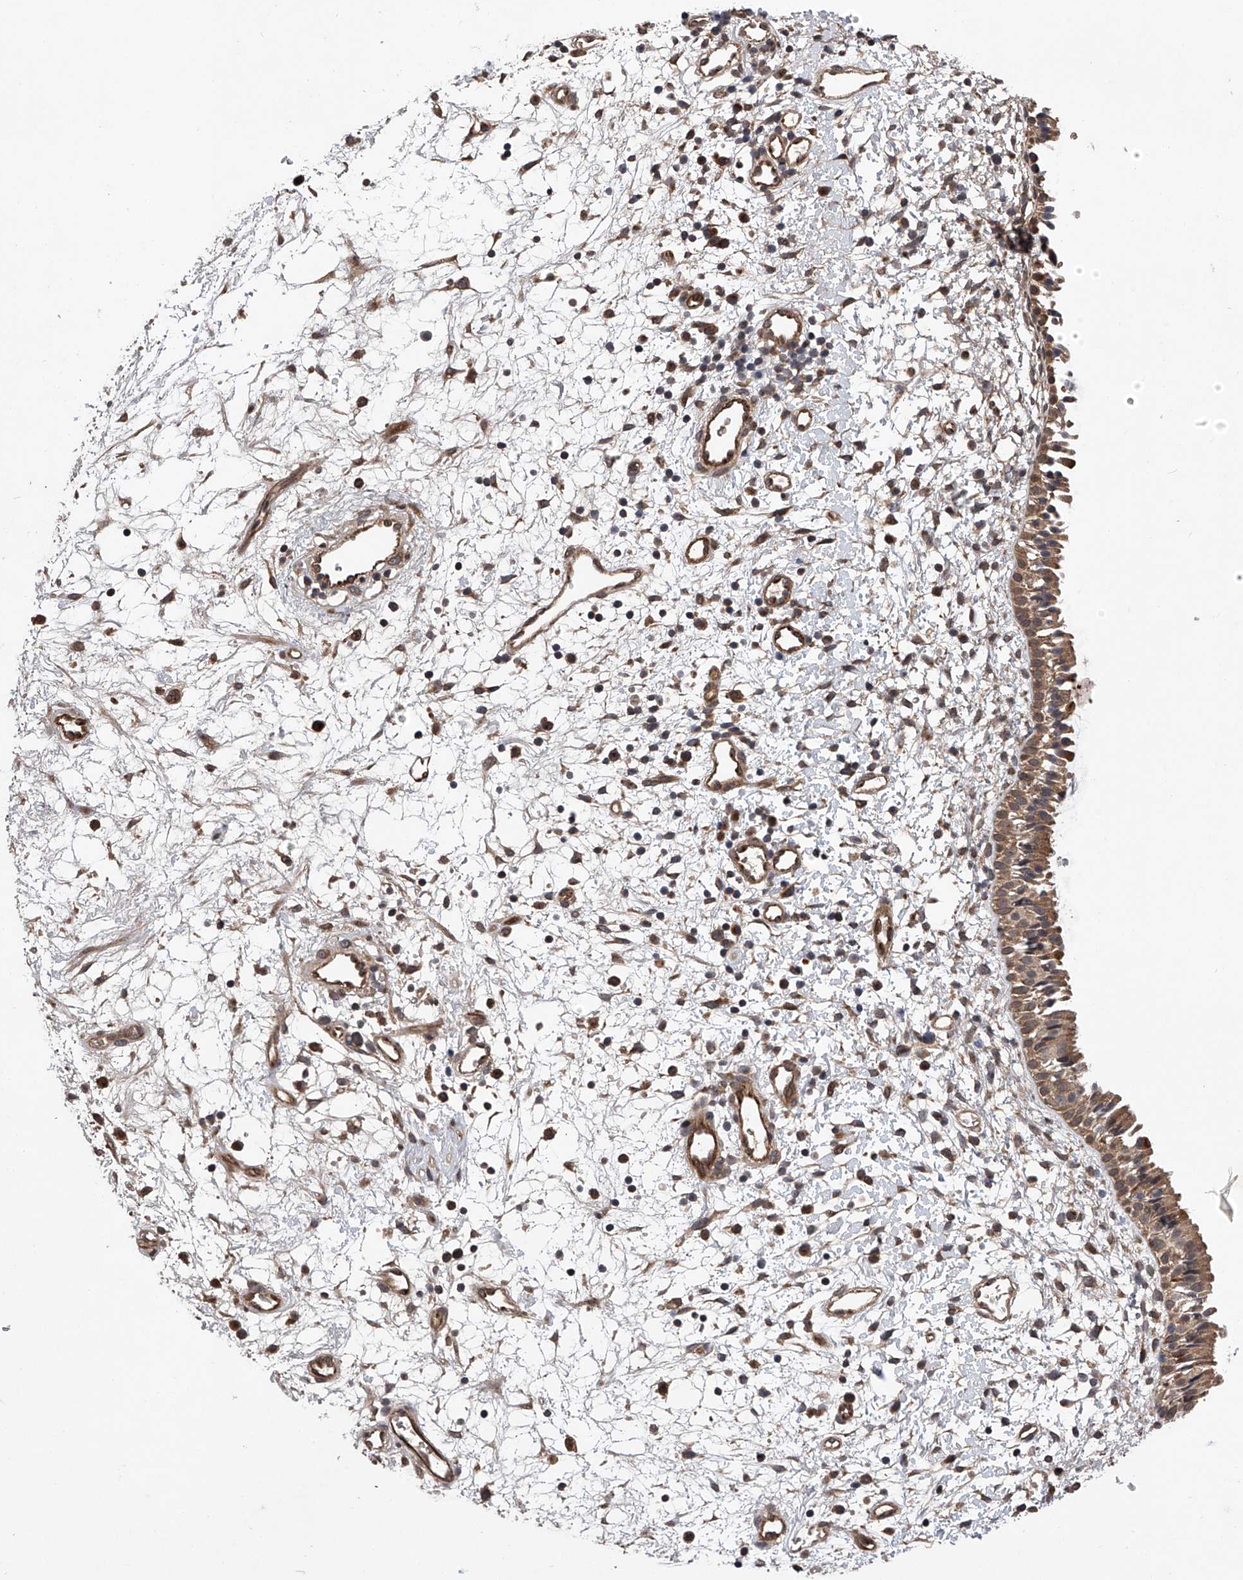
{"staining": {"intensity": "moderate", "quantity": ">75%", "location": "cytoplasmic/membranous"}, "tissue": "nasopharynx", "cell_type": "Respiratory epithelial cells", "image_type": "normal", "snomed": [{"axis": "morphology", "description": "Normal tissue, NOS"}, {"axis": "topography", "description": "Nasopharynx"}], "caption": "Moderate cytoplasmic/membranous staining is identified in about >75% of respiratory epithelial cells in unremarkable nasopharynx.", "gene": "MAP3K11", "patient": {"sex": "male", "age": 22}}